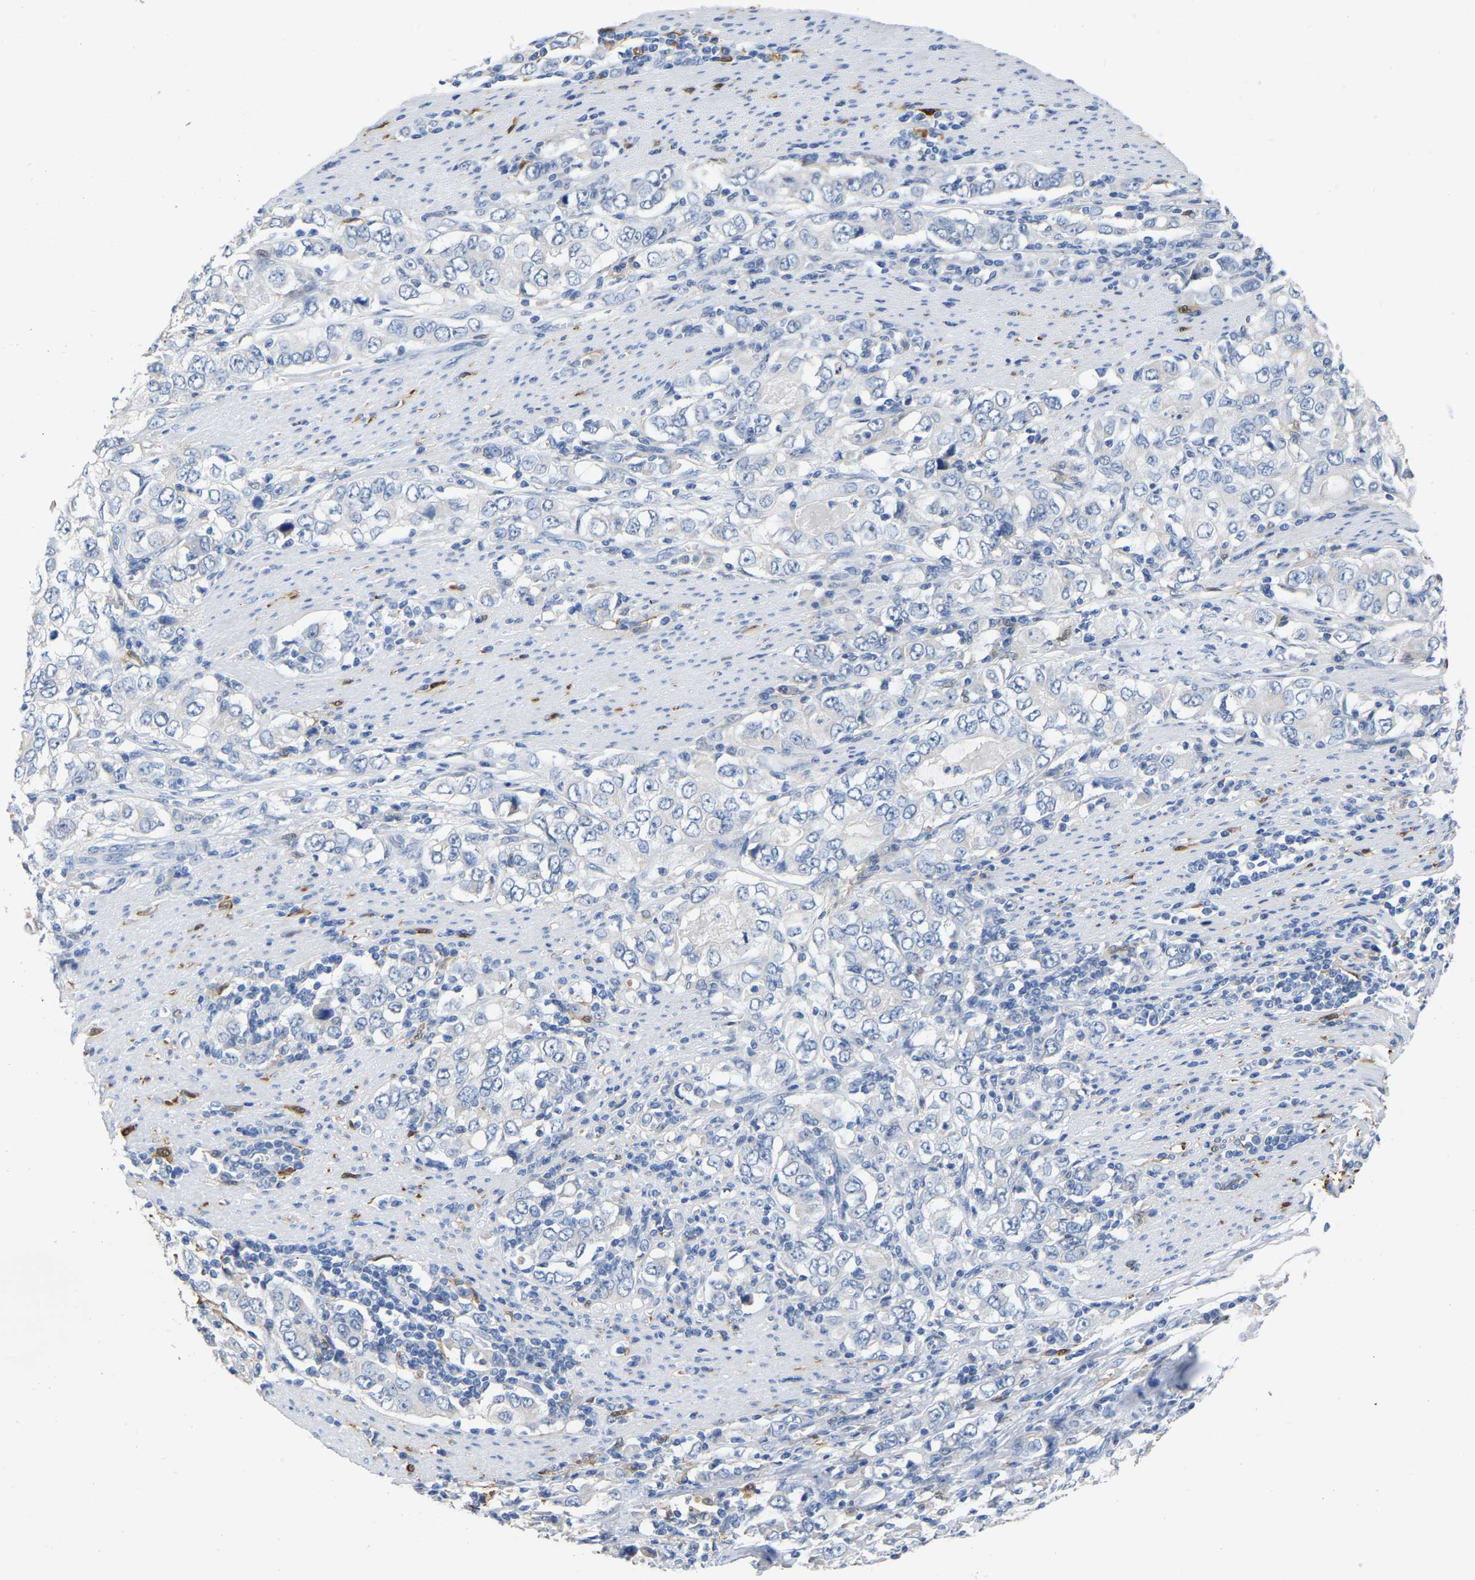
{"staining": {"intensity": "negative", "quantity": "none", "location": "none"}, "tissue": "stomach cancer", "cell_type": "Tumor cells", "image_type": "cancer", "snomed": [{"axis": "morphology", "description": "Adenocarcinoma, NOS"}, {"axis": "topography", "description": "Stomach, lower"}], "caption": "Stomach cancer was stained to show a protein in brown. There is no significant expression in tumor cells.", "gene": "ULBP2", "patient": {"sex": "female", "age": 72}}